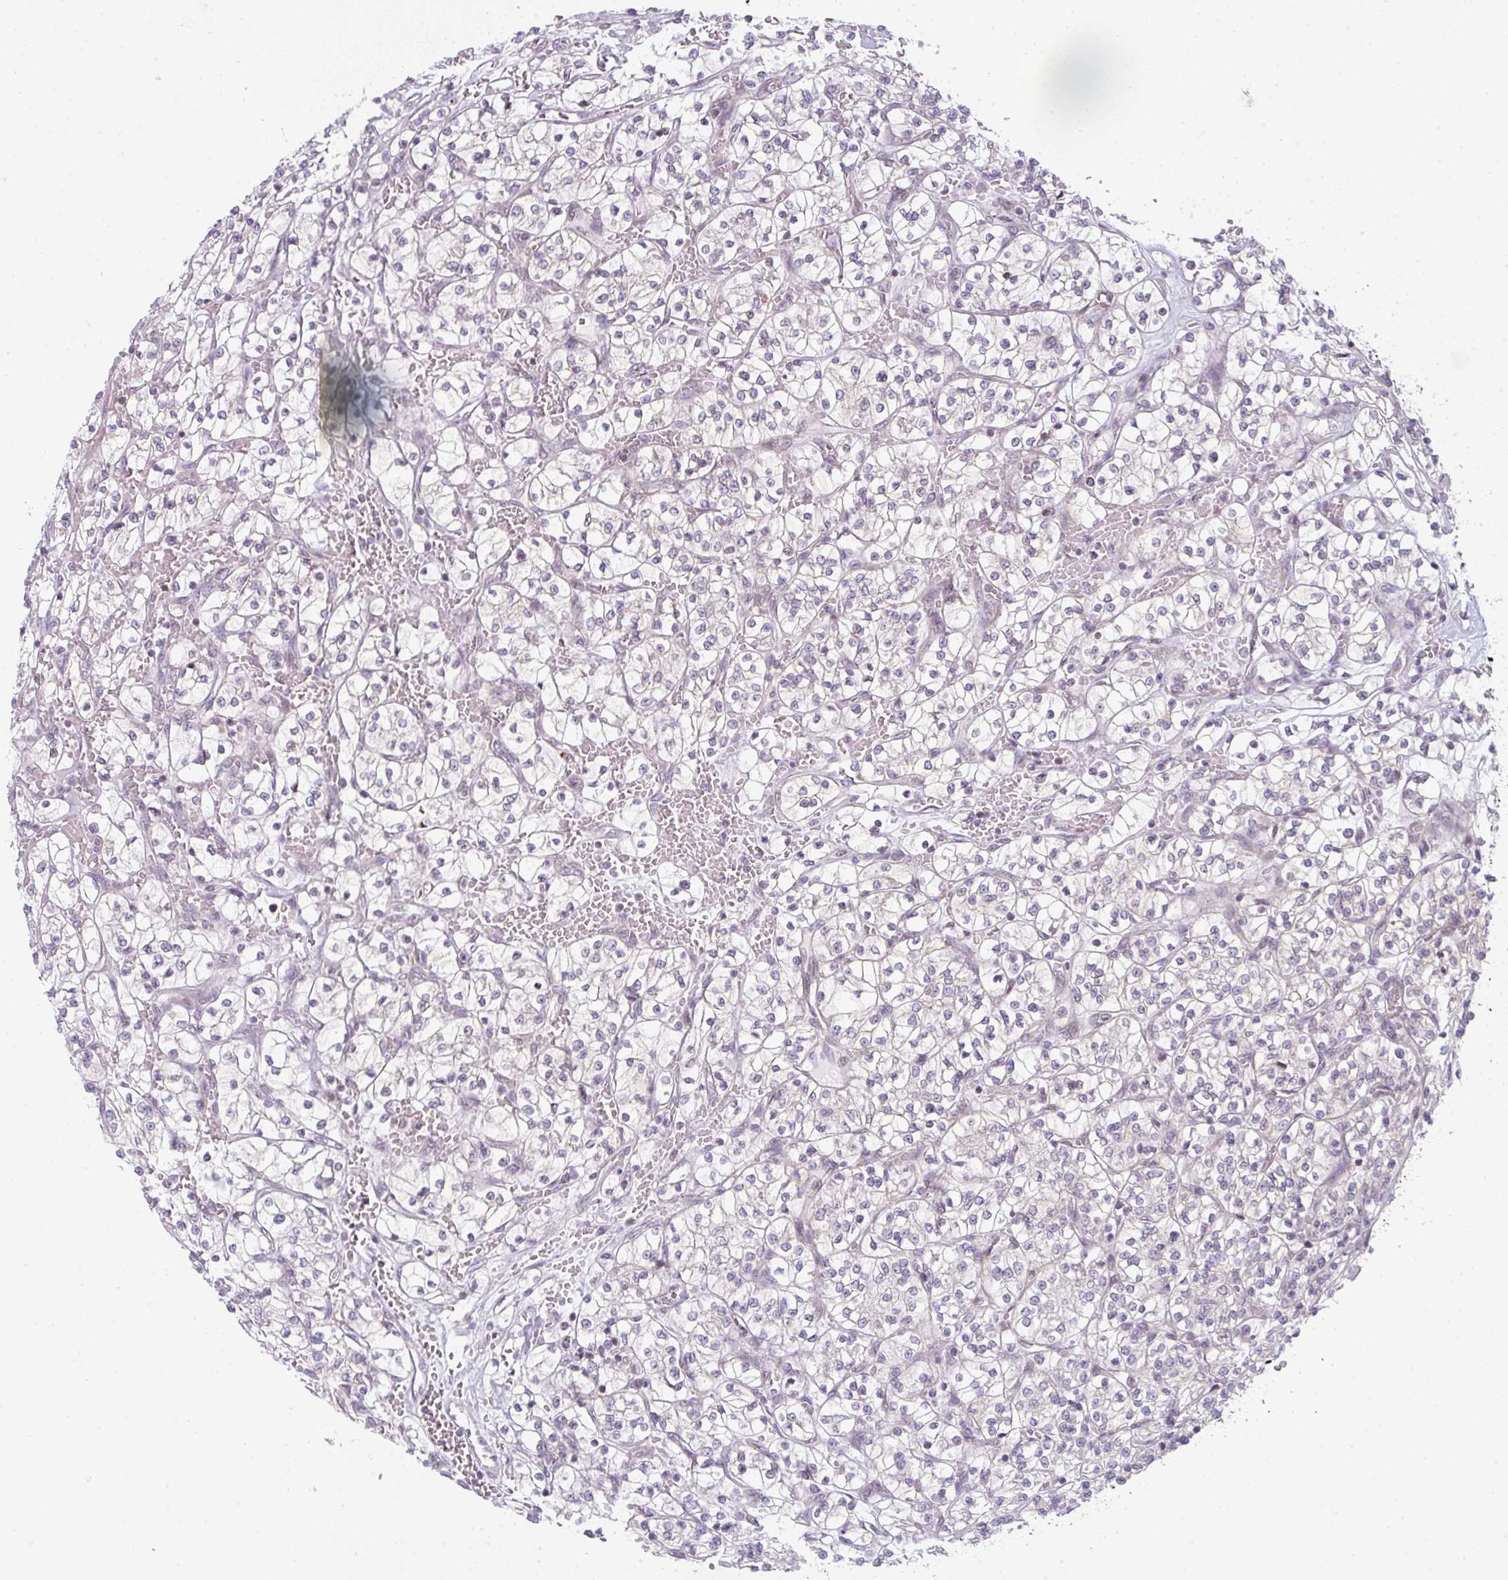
{"staining": {"intensity": "negative", "quantity": "none", "location": "none"}, "tissue": "renal cancer", "cell_type": "Tumor cells", "image_type": "cancer", "snomed": [{"axis": "morphology", "description": "Adenocarcinoma, NOS"}, {"axis": "topography", "description": "Kidney"}], "caption": "Tumor cells show no significant positivity in renal cancer. Nuclei are stained in blue.", "gene": "TMEM237", "patient": {"sex": "female", "age": 64}}